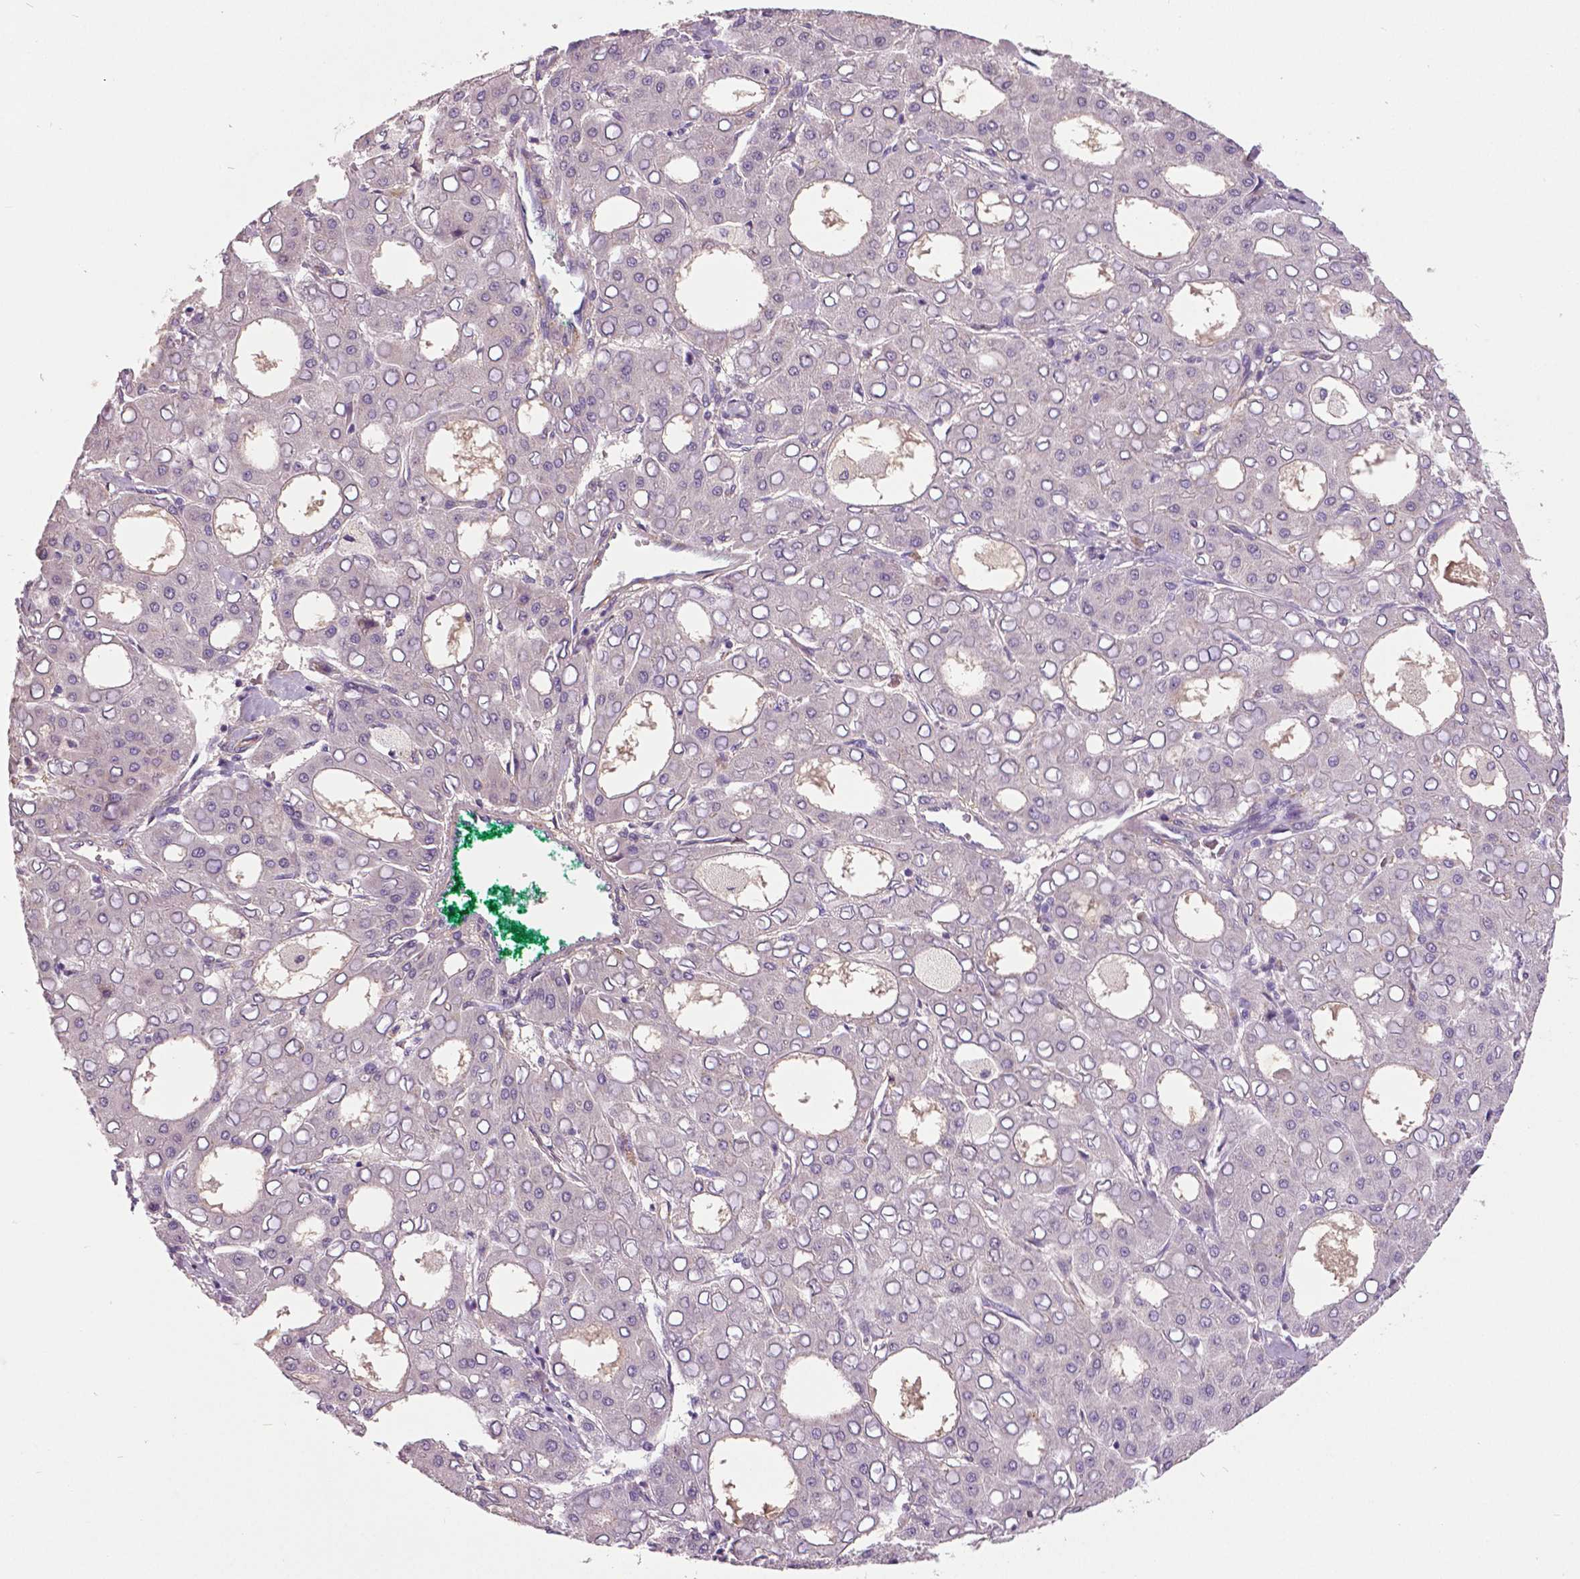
{"staining": {"intensity": "negative", "quantity": "none", "location": "none"}, "tissue": "liver cancer", "cell_type": "Tumor cells", "image_type": "cancer", "snomed": [{"axis": "morphology", "description": "Carcinoma, Hepatocellular, NOS"}, {"axis": "topography", "description": "Liver"}], "caption": "DAB (3,3'-diaminobenzidine) immunohistochemical staining of human hepatocellular carcinoma (liver) demonstrates no significant positivity in tumor cells.", "gene": "FOXA1", "patient": {"sex": "male", "age": 65}}